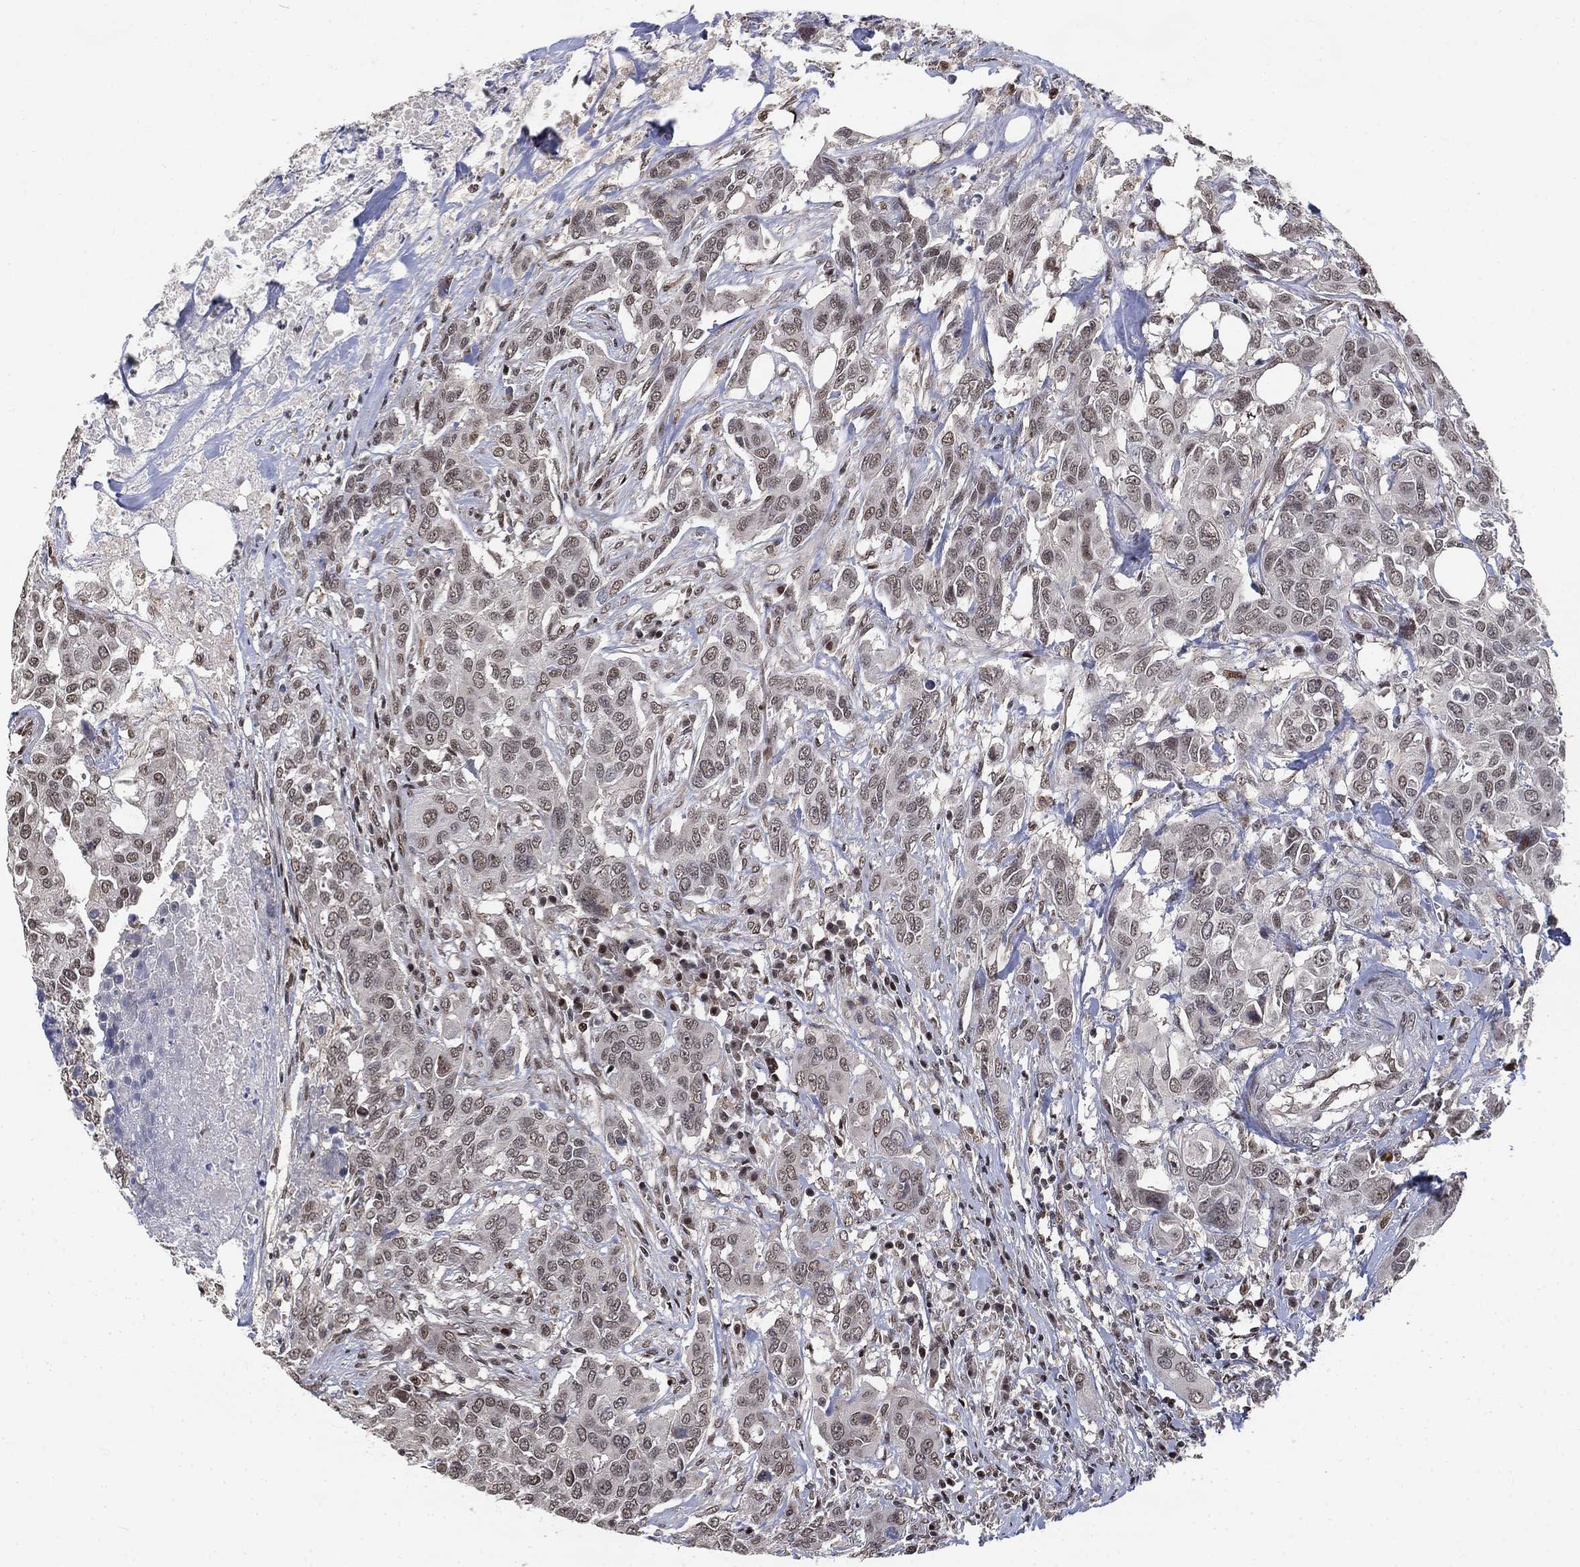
{"staining": {"intensity": "negative", "quantity": "none", "location": "none"}, "tissue": "urothelial cancer", "cell_type": "Tumor cells", "image_type": "cancer", "snomed": [{"axis": "morphology", "description": "Urothelial carcinoma, NOS"}, {"axis": "morphology", "description": "Urothelial carcinoma, High grade"}, {"axis": "topography", "description": "Urinary bladder"}], "caption": "This is a photomicrograph of immunohistochemistry staining of urothelial cancer, which shows no expression in tumor cells.", "gene": "ZSCAN30", "patient": {"sex": "male", "age": 63}}